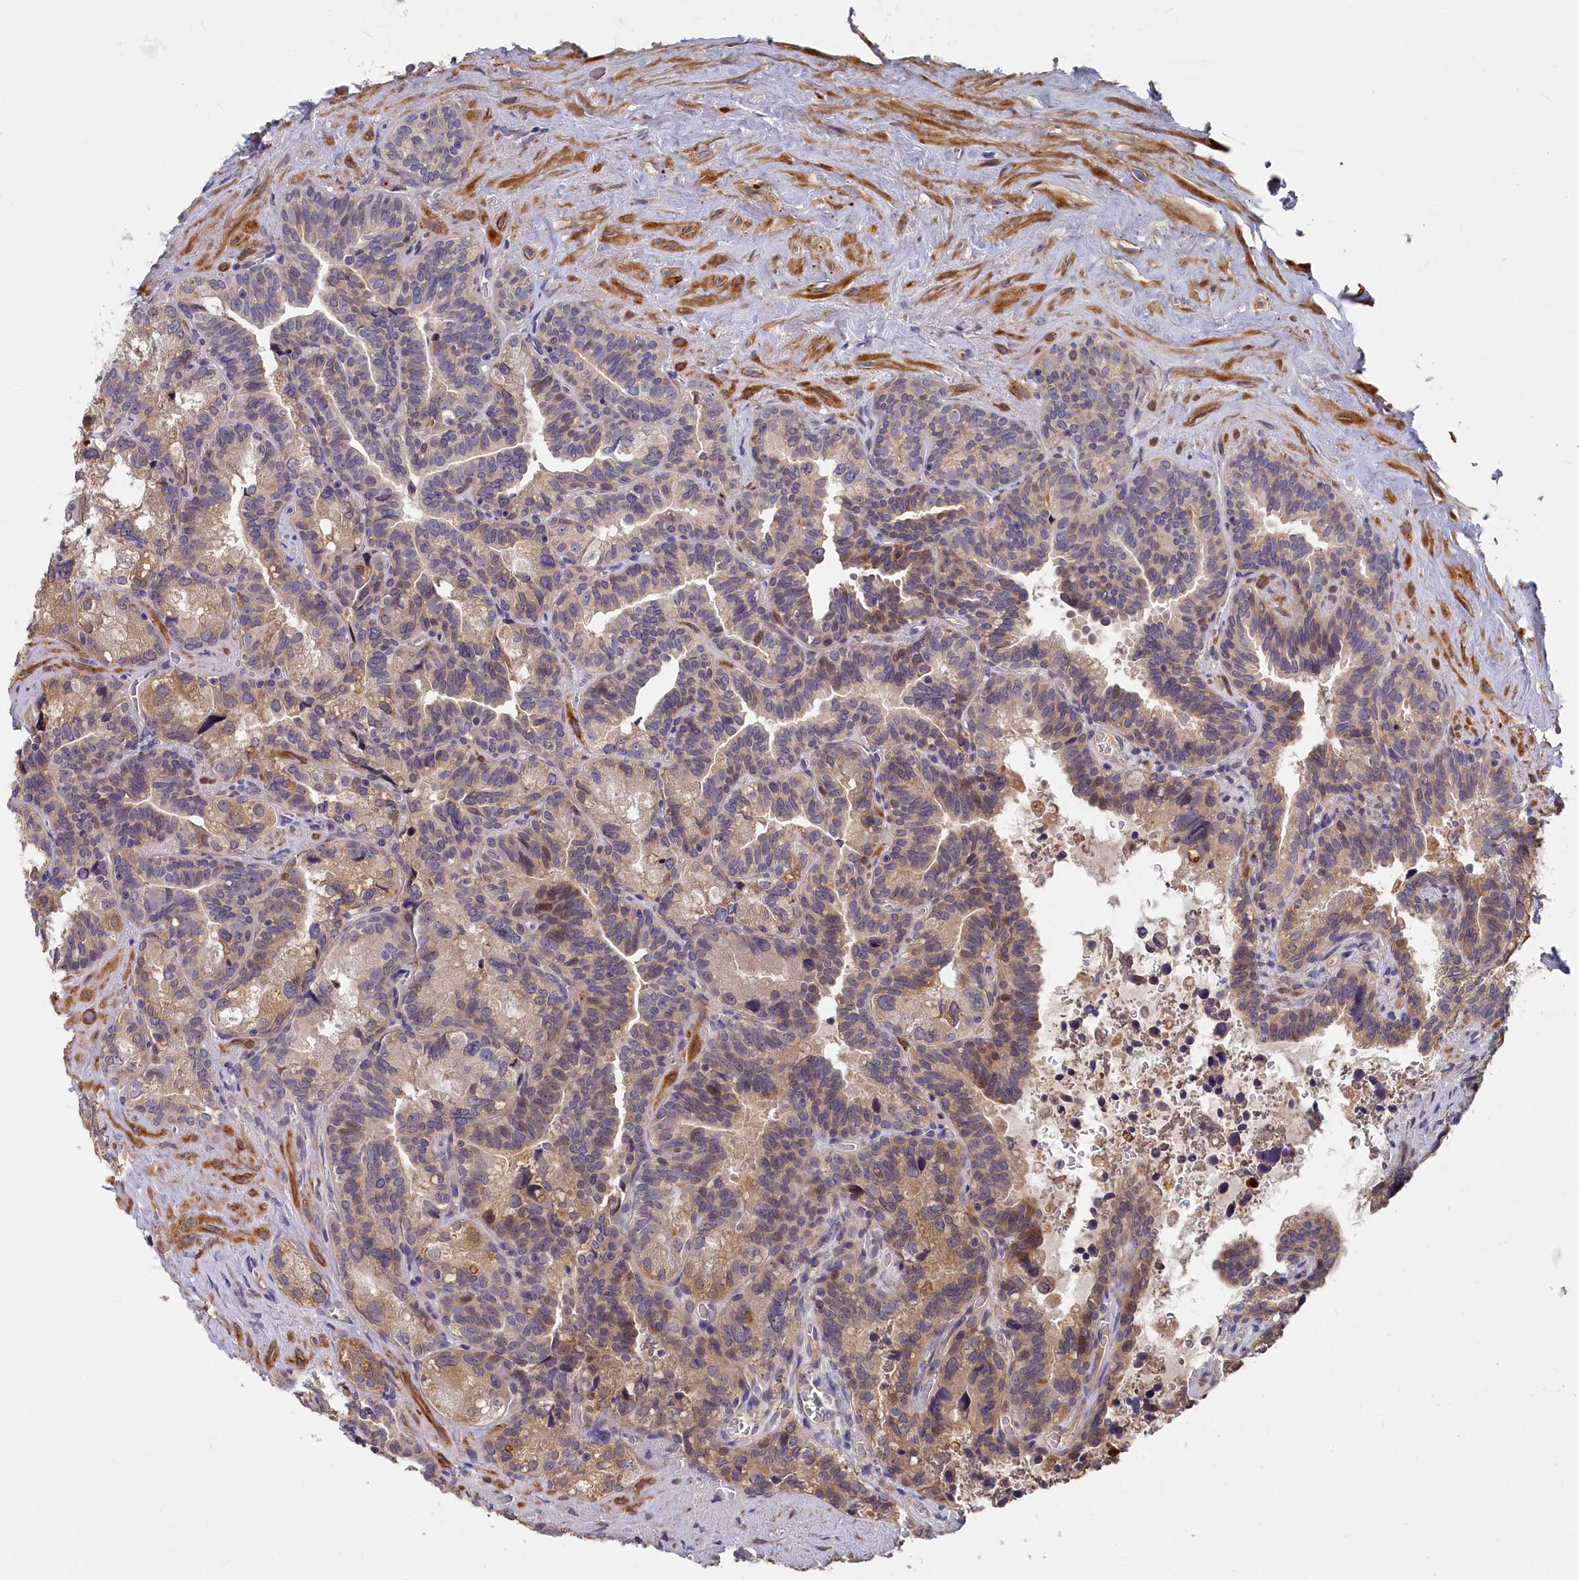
{"staining": {"intensity": "moderate", "quantity": "<25%", "location": "cytoplasmic/membranous,nuclear"}, "tissue": "seminal vesicle", "cell_type": "Glandular cells", "image_type": "normal", "snomed": [{"axis": "morphology", "description": "Normal tissue, NOS"}, {"axis": "topography", "description": "Seminal veicle"}], "caption": "The photomicrograph displays a brown stain indicating the presence of a protein in the cytoplasmic/membranous,nuclear of glandular cells in seminal vesicle. The protein of interest is stained brown, and the nuclei are stained in blue (DAB (3,3'-diaminobenzidine) IHC with brightfield microscopy, high magnification).", "gene": "CYB5D2", "patient": {"sex": "male", "age": 68}}